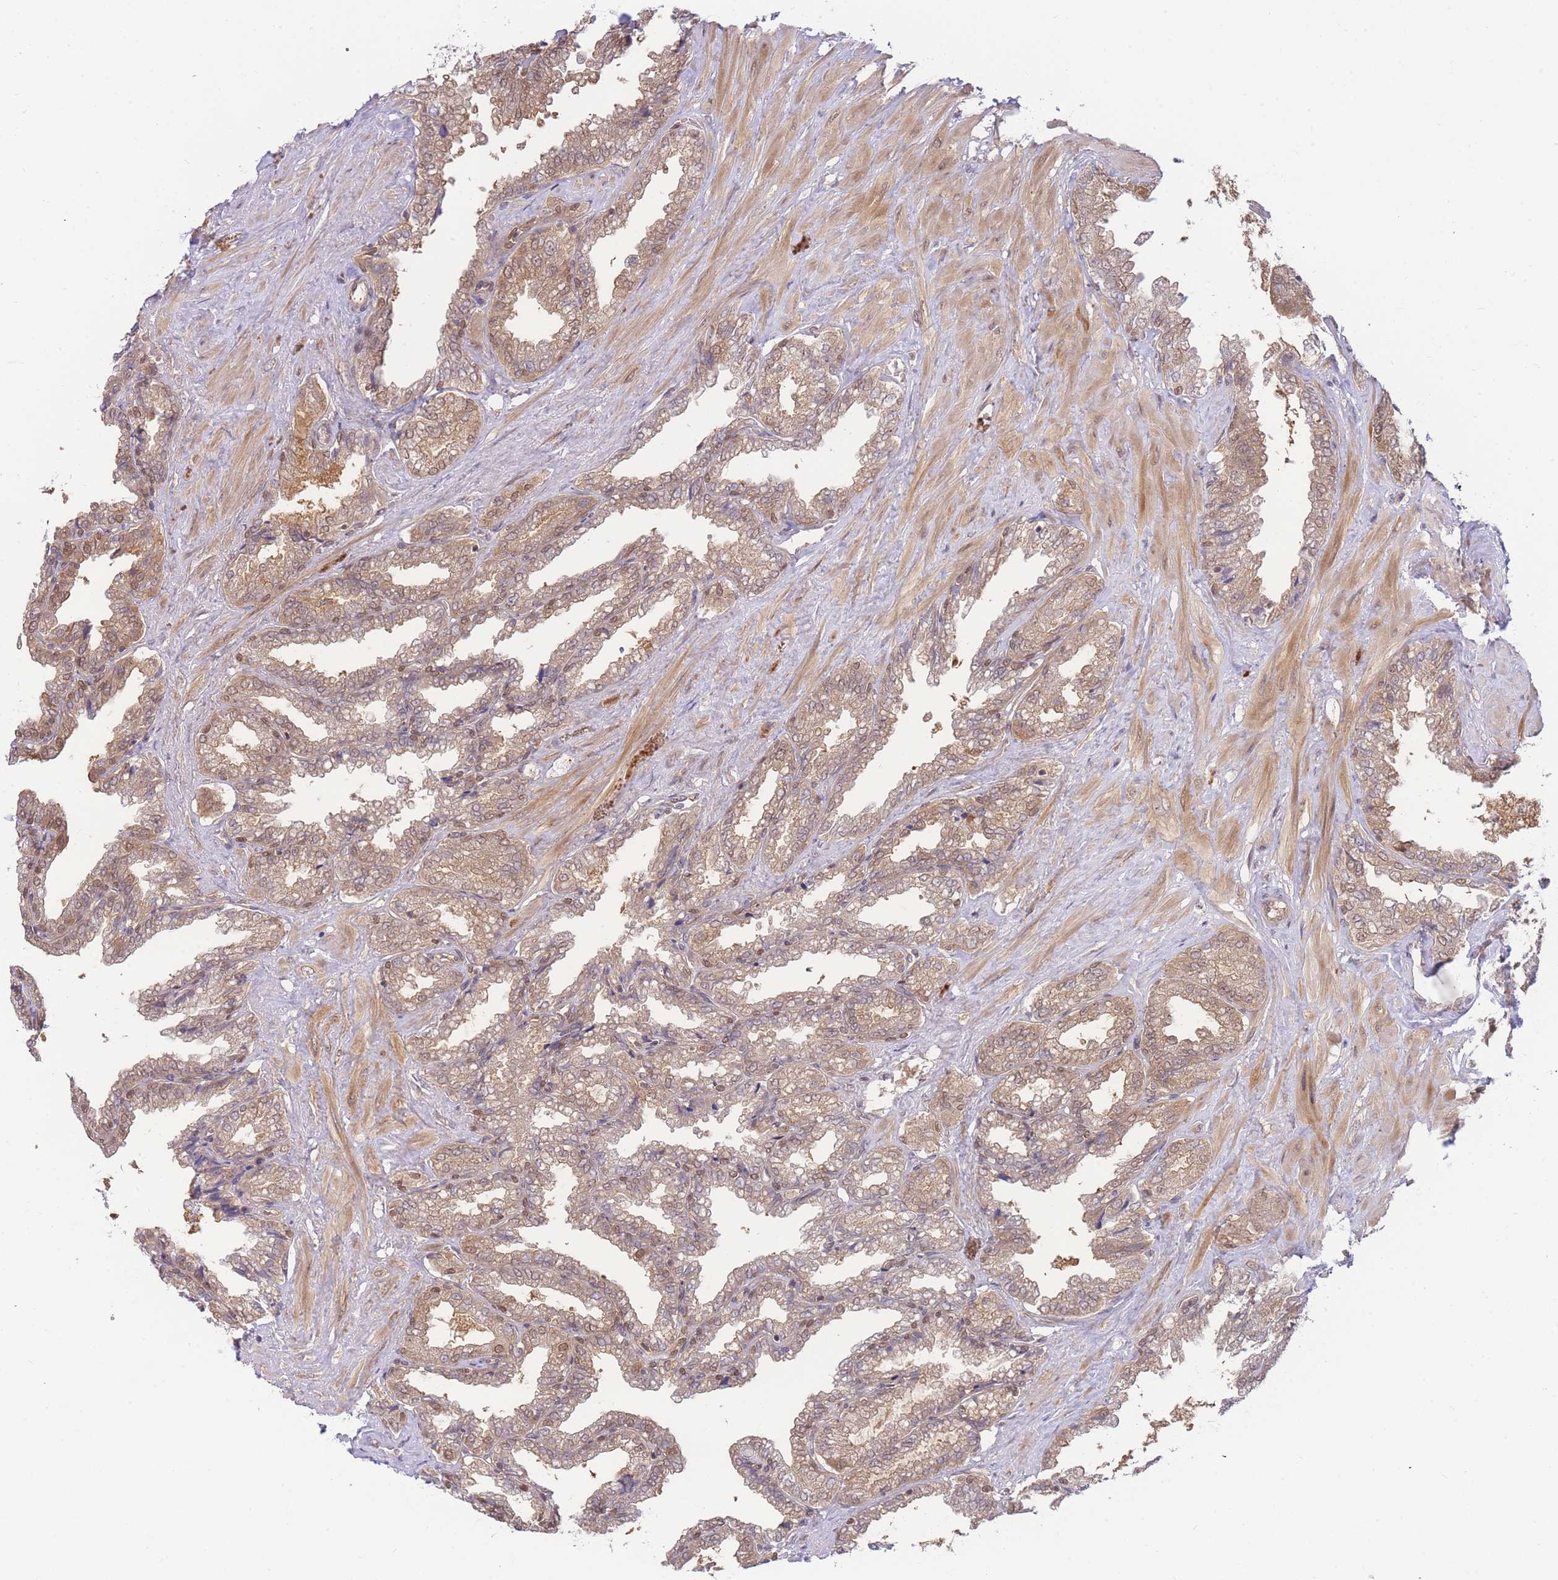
{"staining": {"intensity": "moderate", "quantity": ">75%", "location": "cytoplasmic/membranous,nuclear"}, "tissue": "seminal vesicle", "cell_type": "Glandular cells", "image_type": "normal", "snomed": [{"axis": "morphology", "description": "Normal tissue, NOS"}, {"axis": "topography", "description": "Seminal veicle"}], "caption": "IHC of unremarkable seminal vesicle demonstrates medium levels of moderate cytoplasmic/membranous,nuclear positivity in approximately >75% of glandular cells.", "gene": "KIAA1191", "patient": {"sex": "male", "age": 46}}